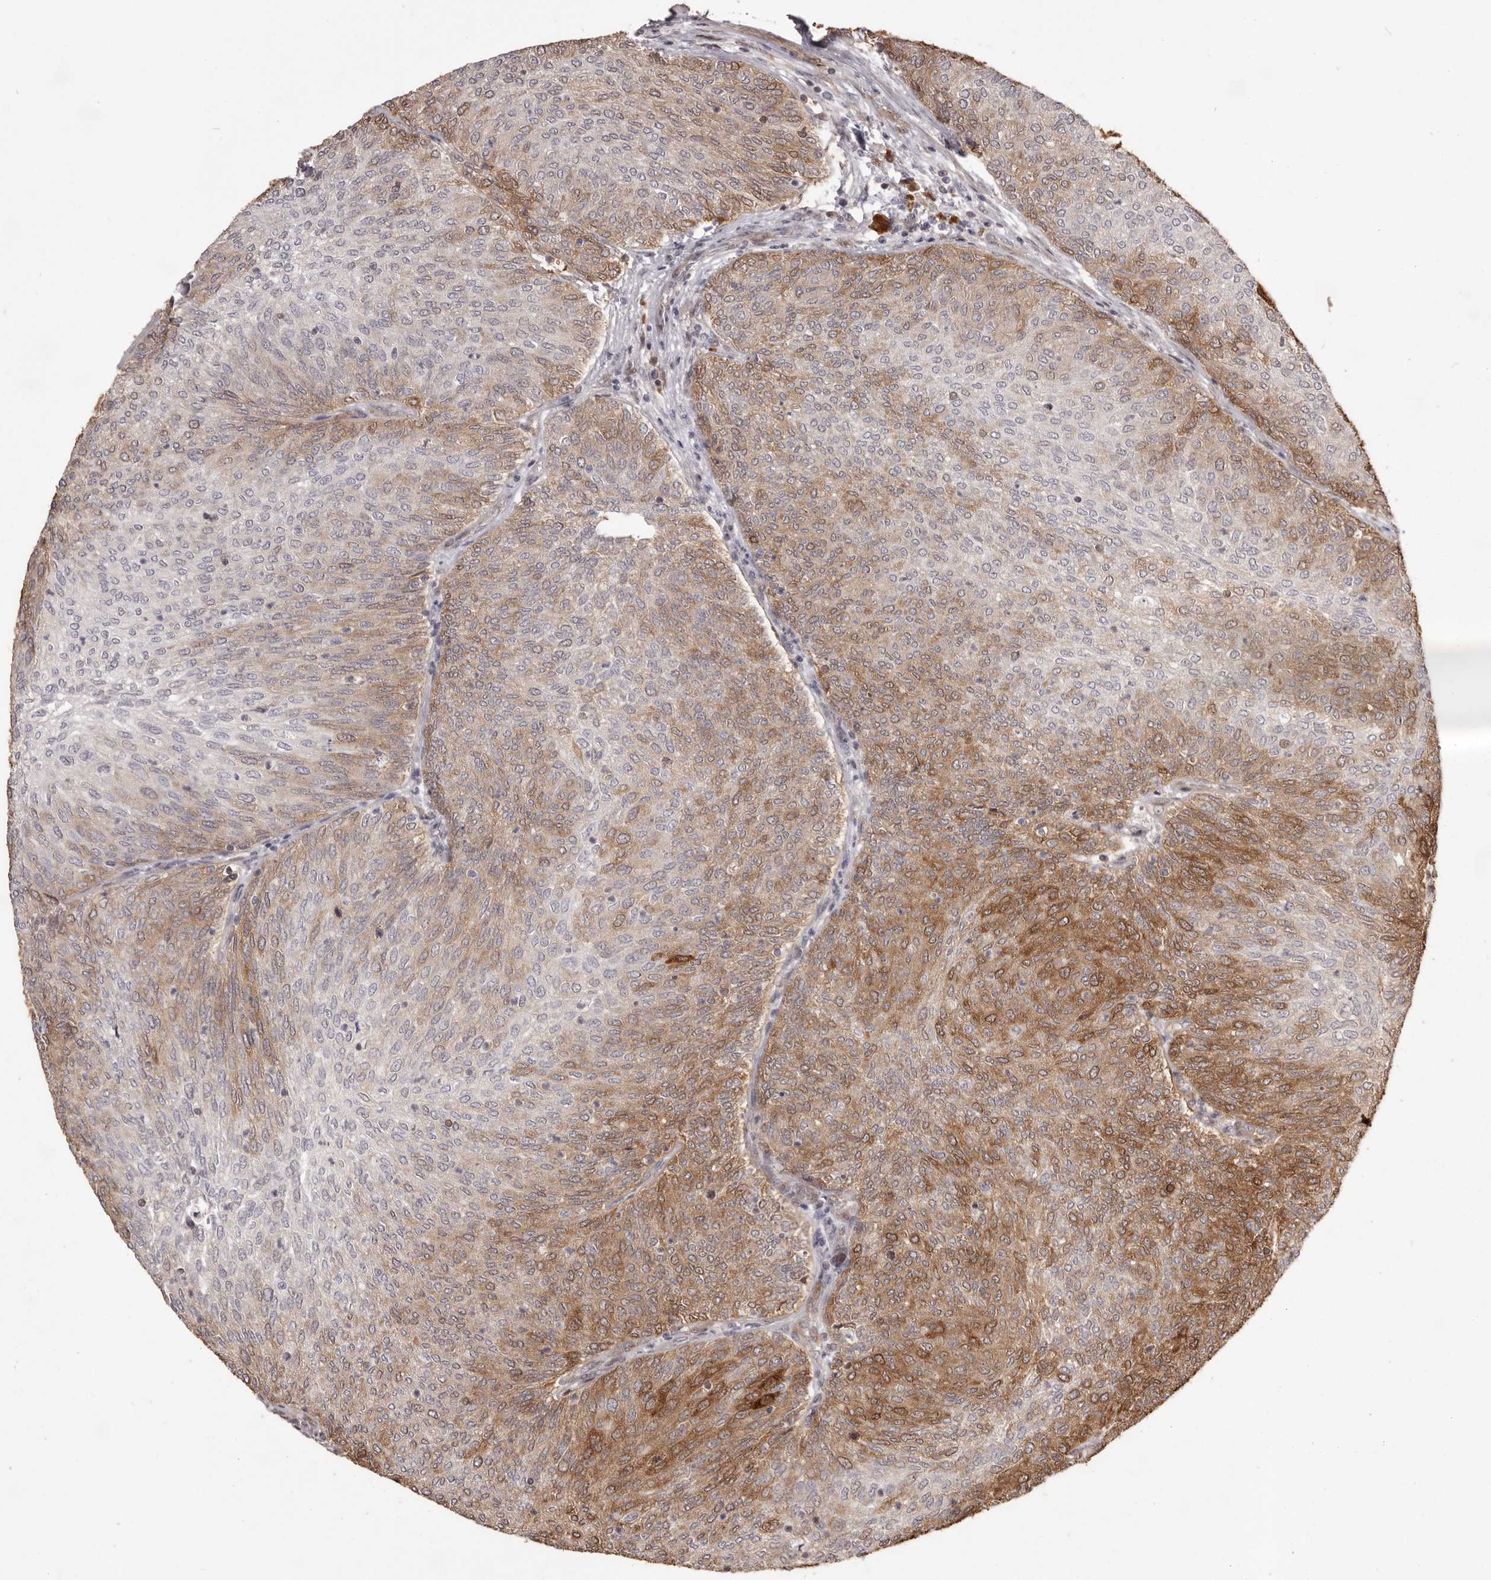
{"staining": {"intensity": "moderate", "quantity": "25%-75%", "location": "cytoplasmic/membranous"}, "tissue": "urothelial cancer", "cell_type": "Tumor cells", "image_type": "cancer", "snomed": [{"axis": "morphology", "description": "Urothelial carcinoma, Low grade"}, {"axis": "topography", "description": "Urinary bladder"}], "caption": "Human urothelial cancer stained with a brown dye exhibits moderate cytoplasmic/membranous positive staining in approximately 25%-75% of tumor cells.", "gene": "GFOD1", "patient": {"sex": "female", "age": 79}}